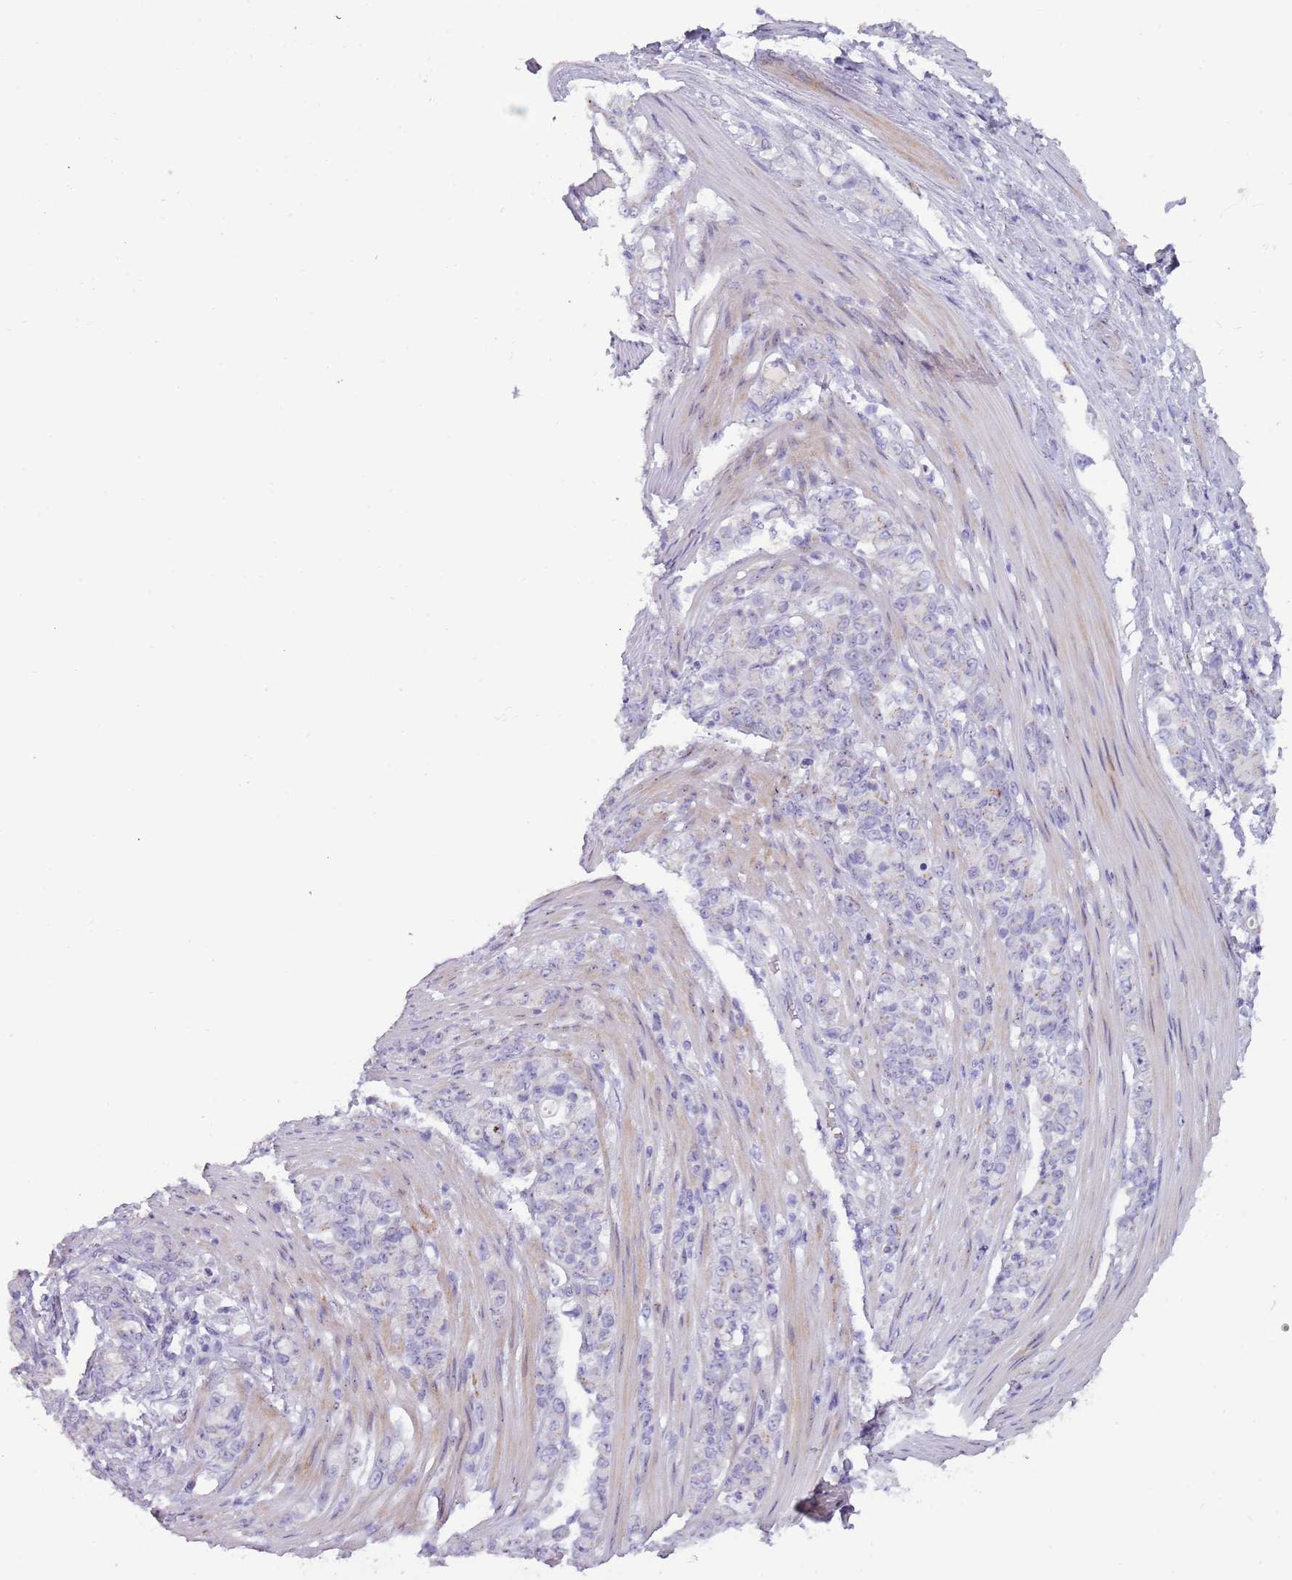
{"staining": {"intensity": "negative", "quantity": "none", "location": "none"}, "tissue": "stomach cancer", "cell_type": "Tumor cells", "image_type": "cancer", "snomed": [{"axis": "morphology", "description": "Normal tissue, NOS"}, {"axis": "morphology", "description": "Adenocarcinoma, NOS"}, {"axis": "topography", "description": "Stomach"}], "caption": "Tumor cells are negative for brown protein staining in adenocarcinoma (stomach).", "gene": "NBPF6", "patient": {"sex": "female", "age": 79}}